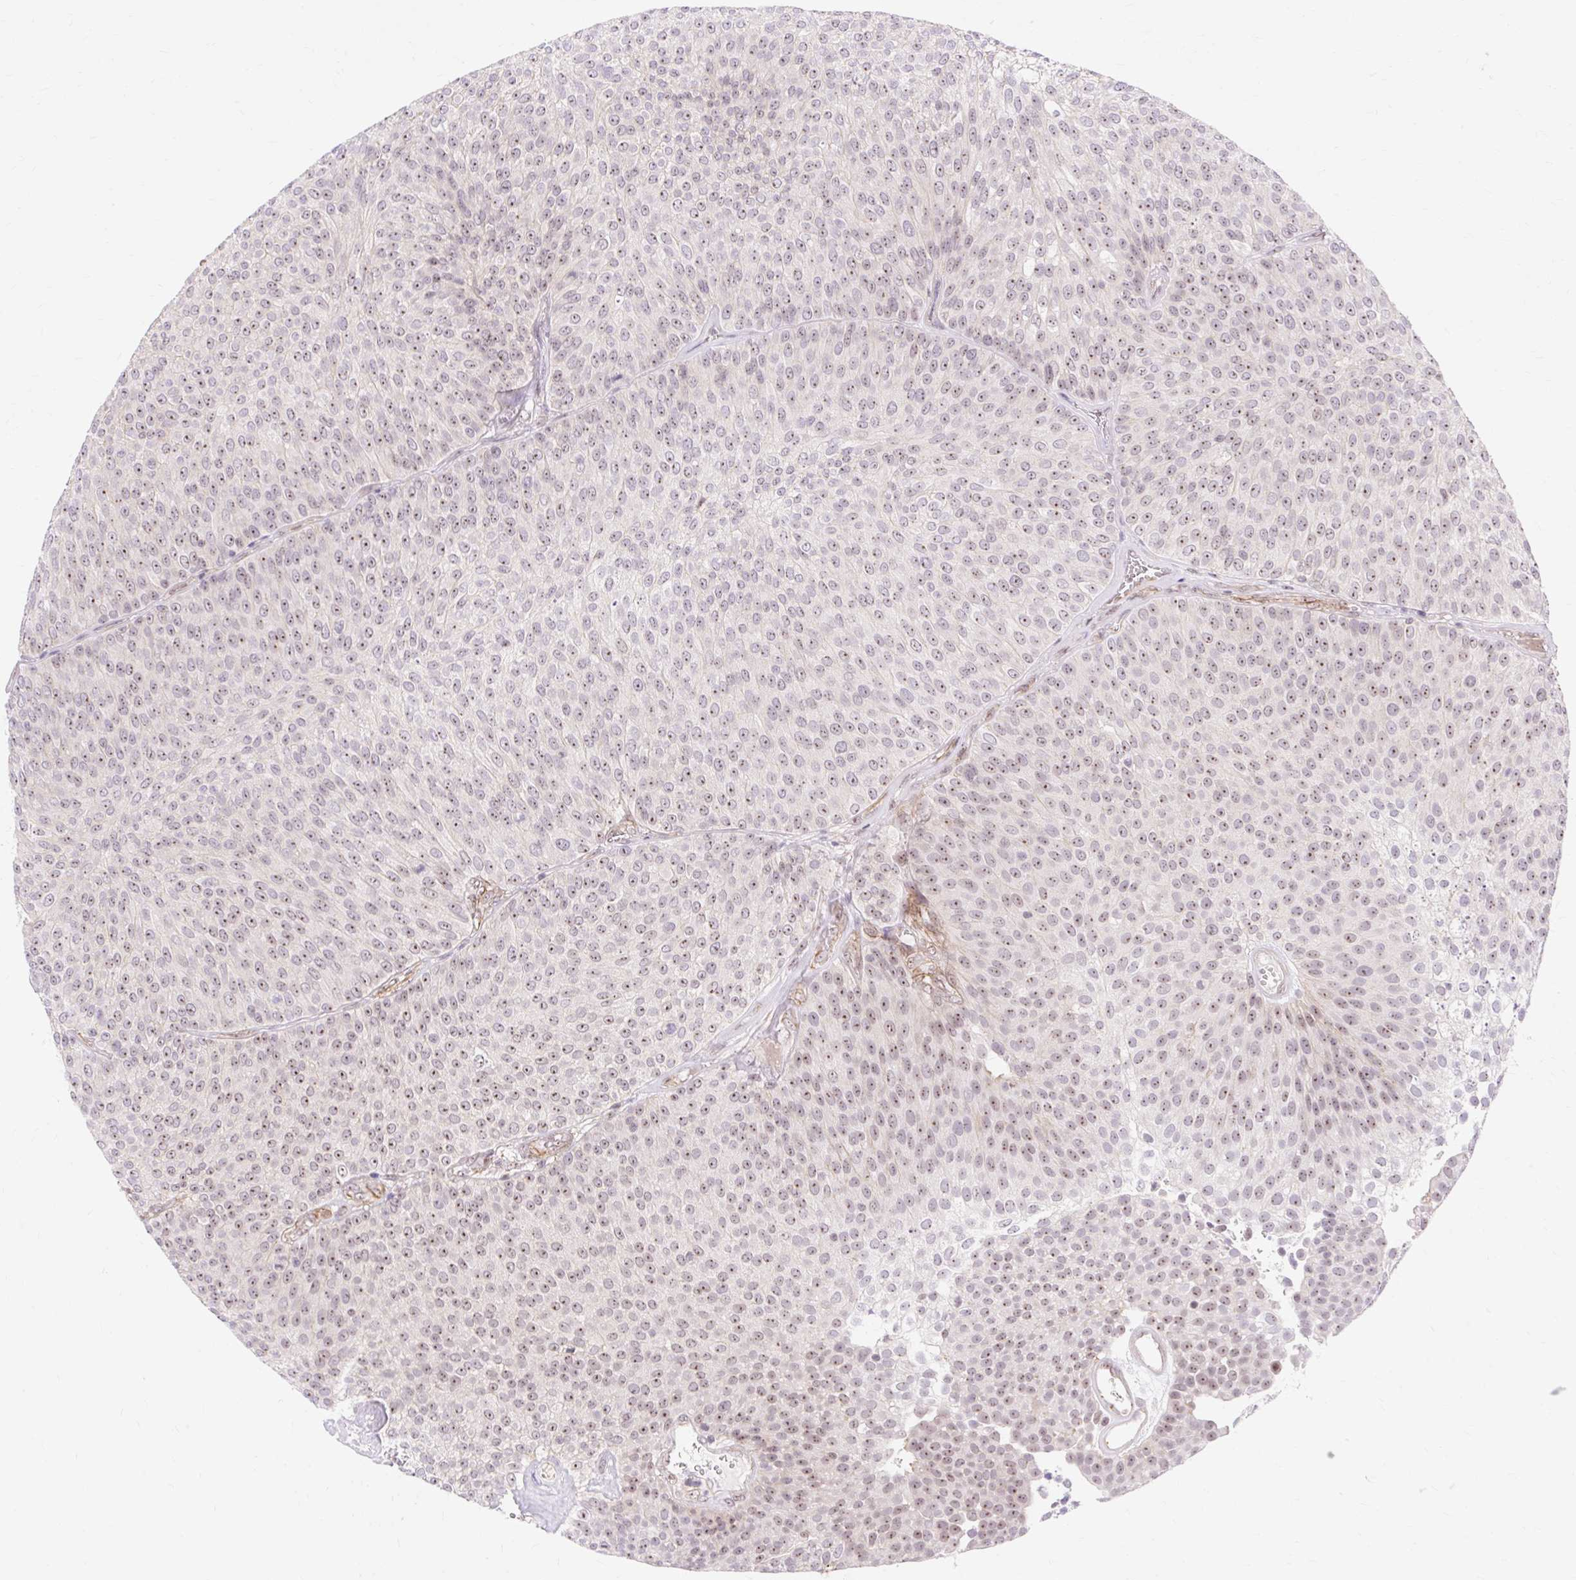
{"staining": {"intensity": "moderate", "quantity": ">75%", "location": "nuclear"}, "tissue": "urothelial cancer", "cell_type": "Tumor cells", "image_type": "cancer", "snomed": [{"axis": "morphology", "description": "Urothelial carcinoma, Low grade"}, {"axis": "topography", "description": "Urinary bladder"}], "caption": "Immunohistochemical staining of urothelial carcinoma (low-grade) demonstrates medium levels of moderate nuclear expression in approximately >75% of tumor cells.", "gene": "OBP2A", "patient": {"sex": "female", "age": 79}}